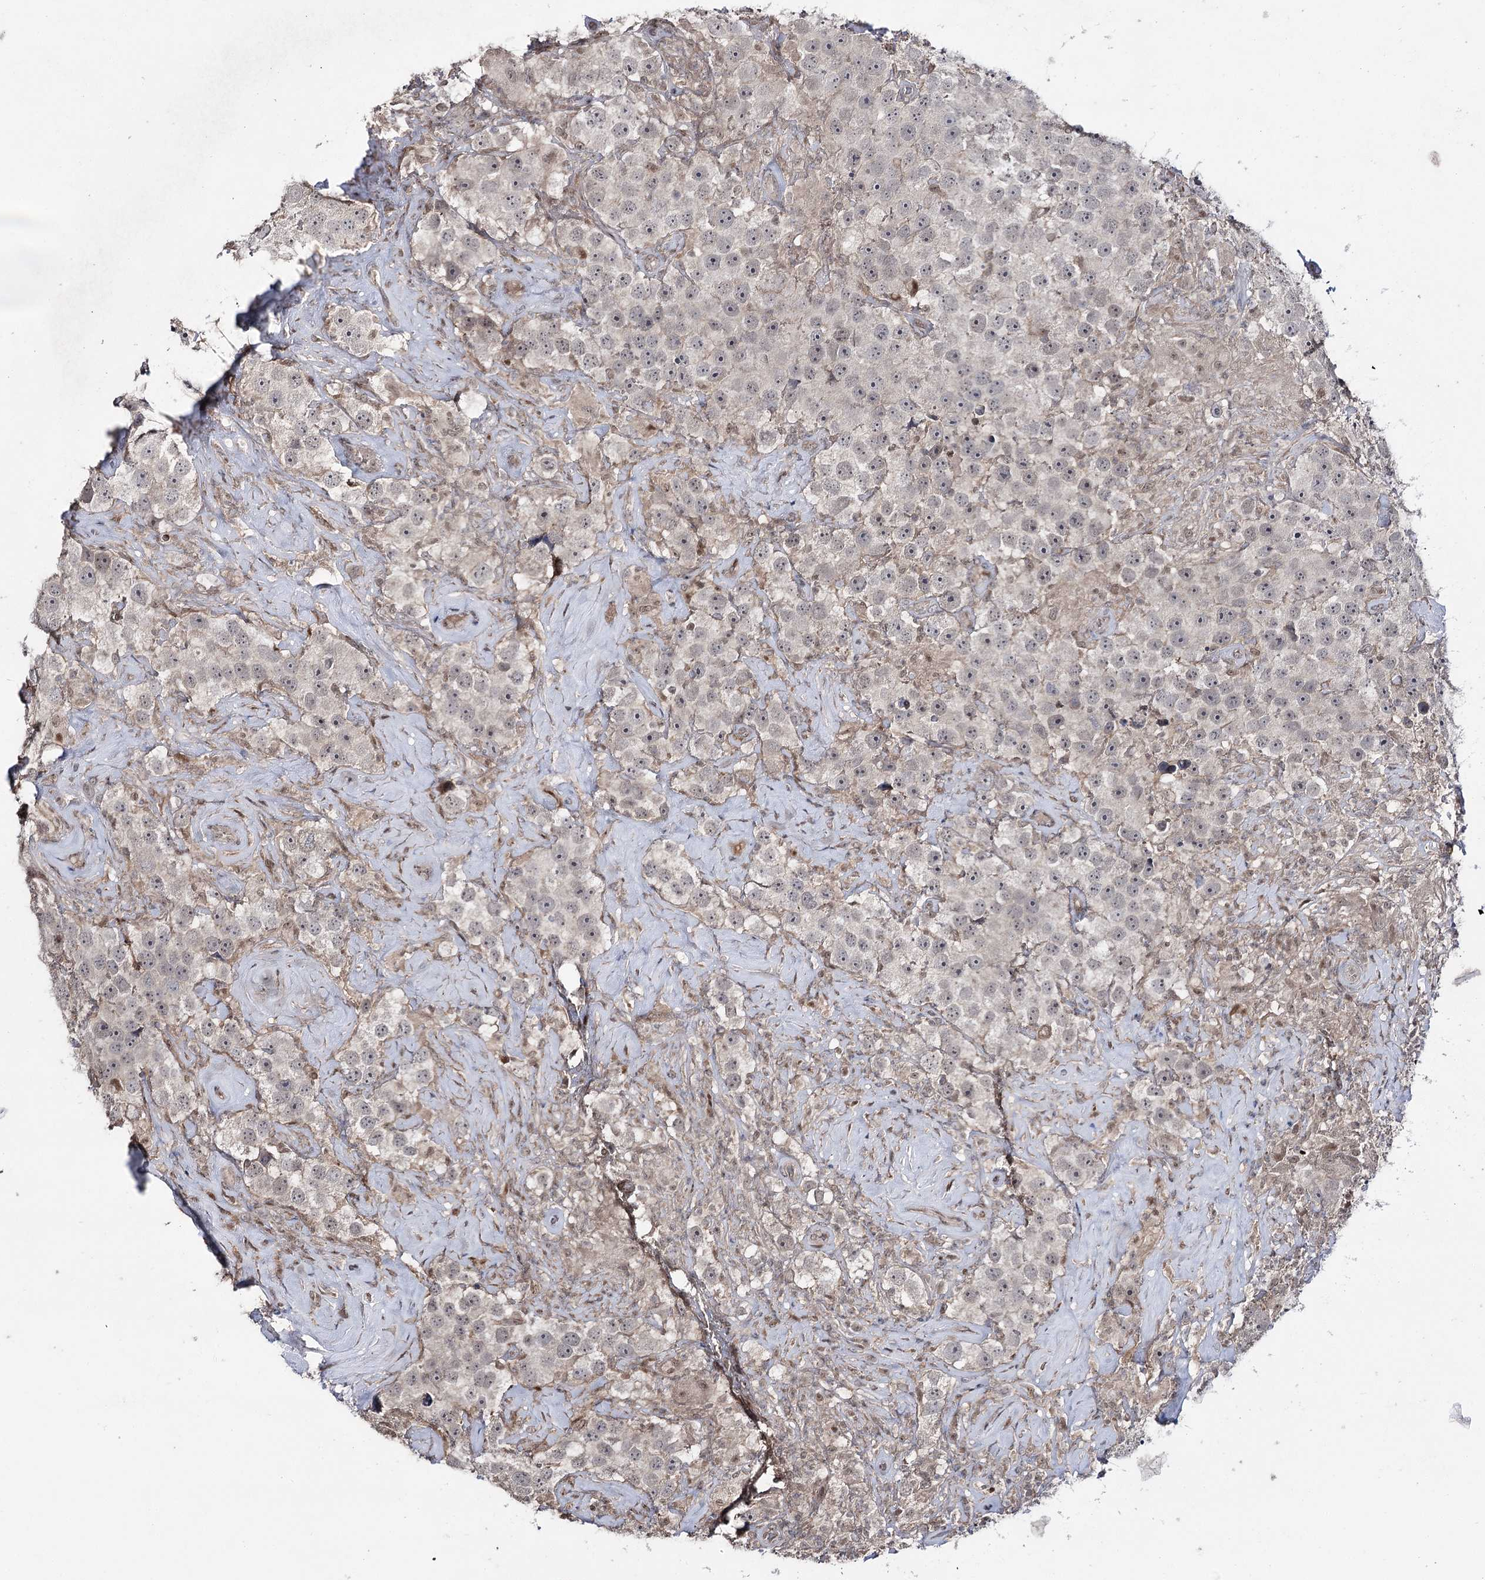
{"staining": {"intensity": "negative", "quantity": "none", "location": "none"}, "tissue": "testis cancer", "cell_type": "Tumor cells", "image_type": "cancer", "snomed": [{"axis": "morphology", "description": "Seminoma, NOS"}, {"axis": "topography", "description": "Testis"}], "caption": "DAB immunohistochemical staining of testis cancer (seminoma) exhibits no significant staining in tumor cells.", "gene": "HSD11B2", "patient": {"sex": "male", "age": 49}}